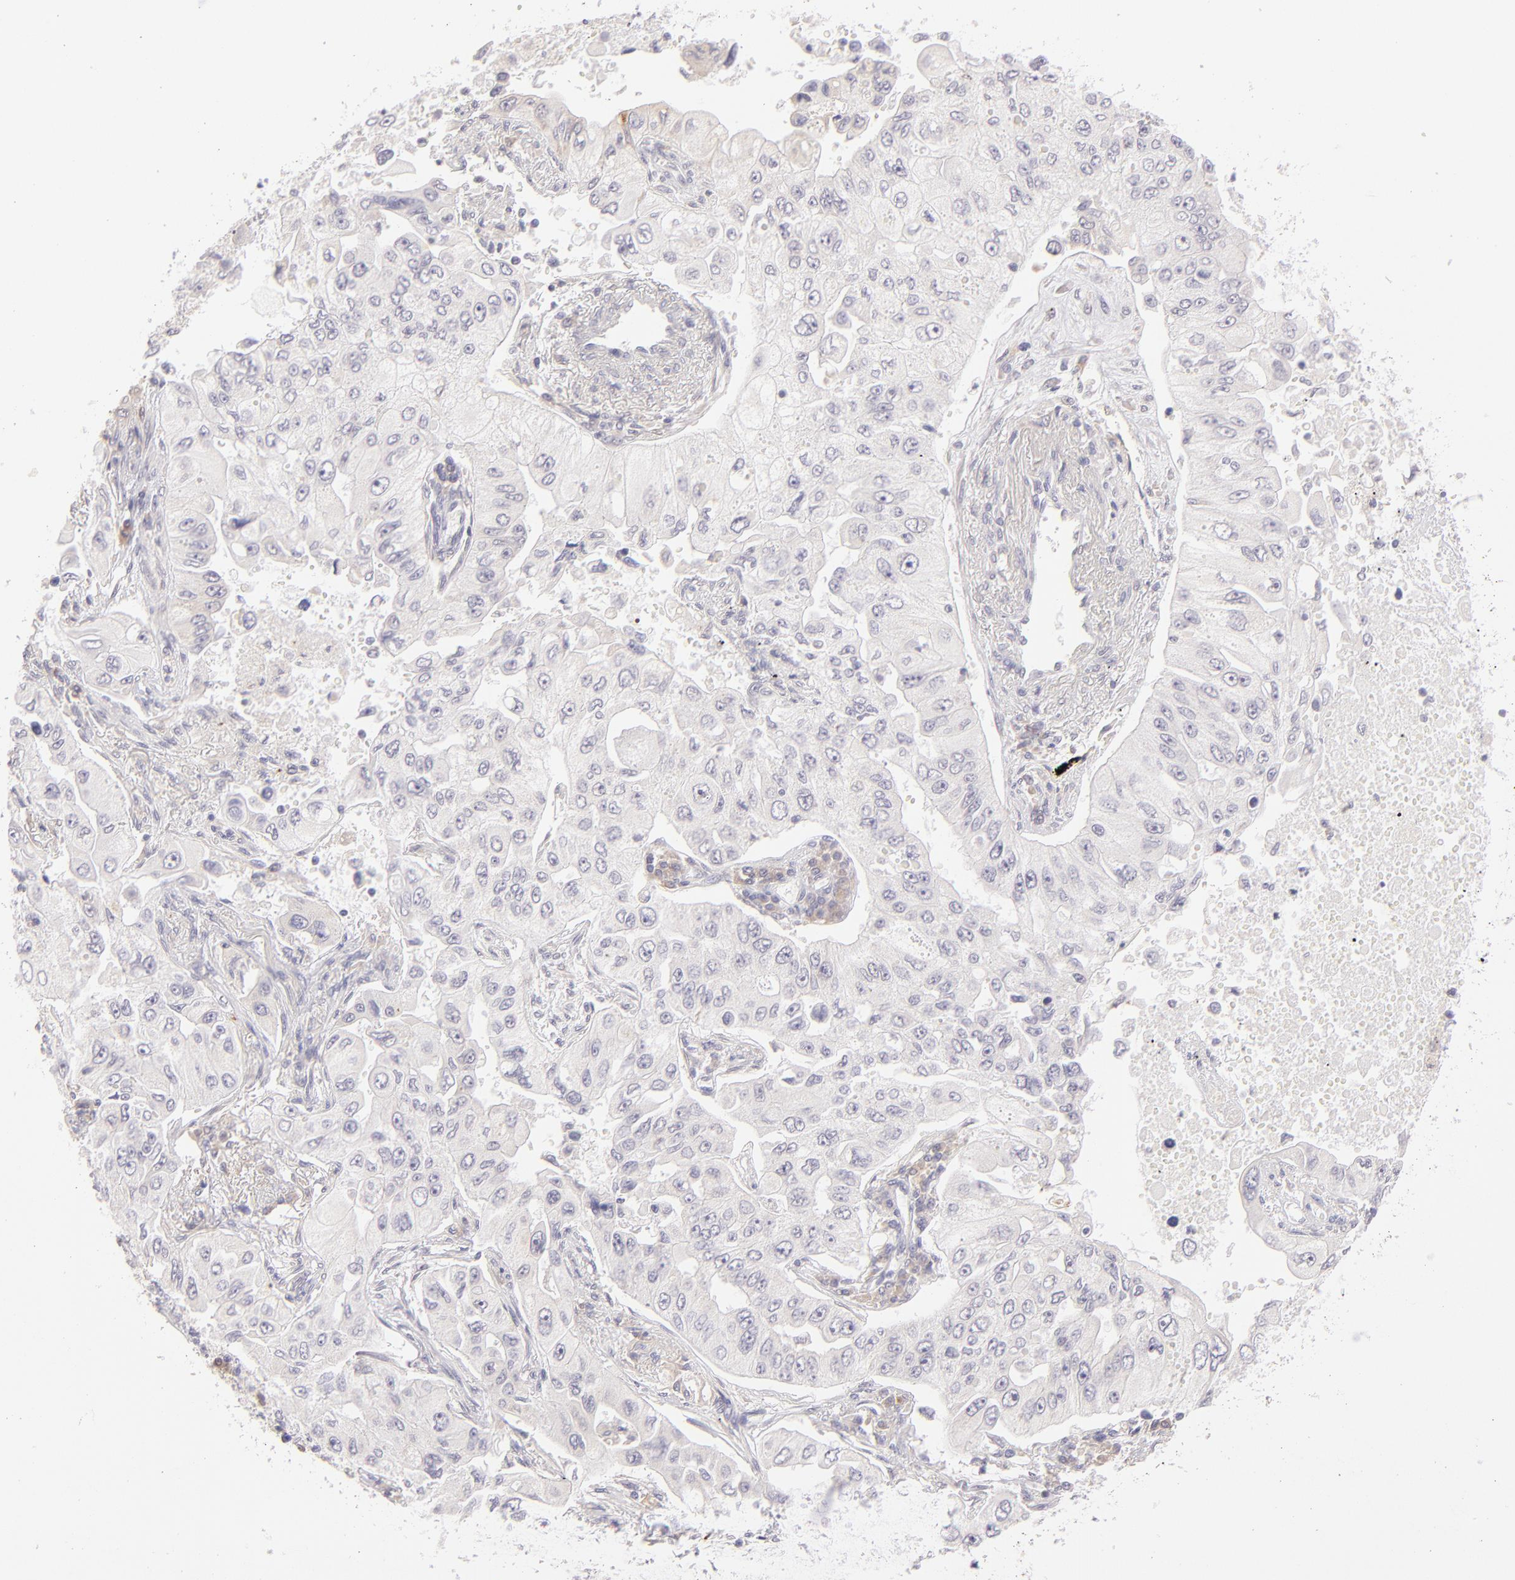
{"staining": {"intensity": "negative", "quantity": "none", "location": "none"}, "tissue": "lung cancer", "cell_type": "Tumor cells", "image_type": "cancer", "snomed": [{"axis": "morphology", "description": "Adenocarcinoma, NOS"}, {"axis": "topography", "description": "Lung"}], "caption": "This is an immunohistochemistry image of lung cancer. There is no expression in tumor cells.", "gene": "TRAF3", "patient": {"sex": "male", "age": 84}}